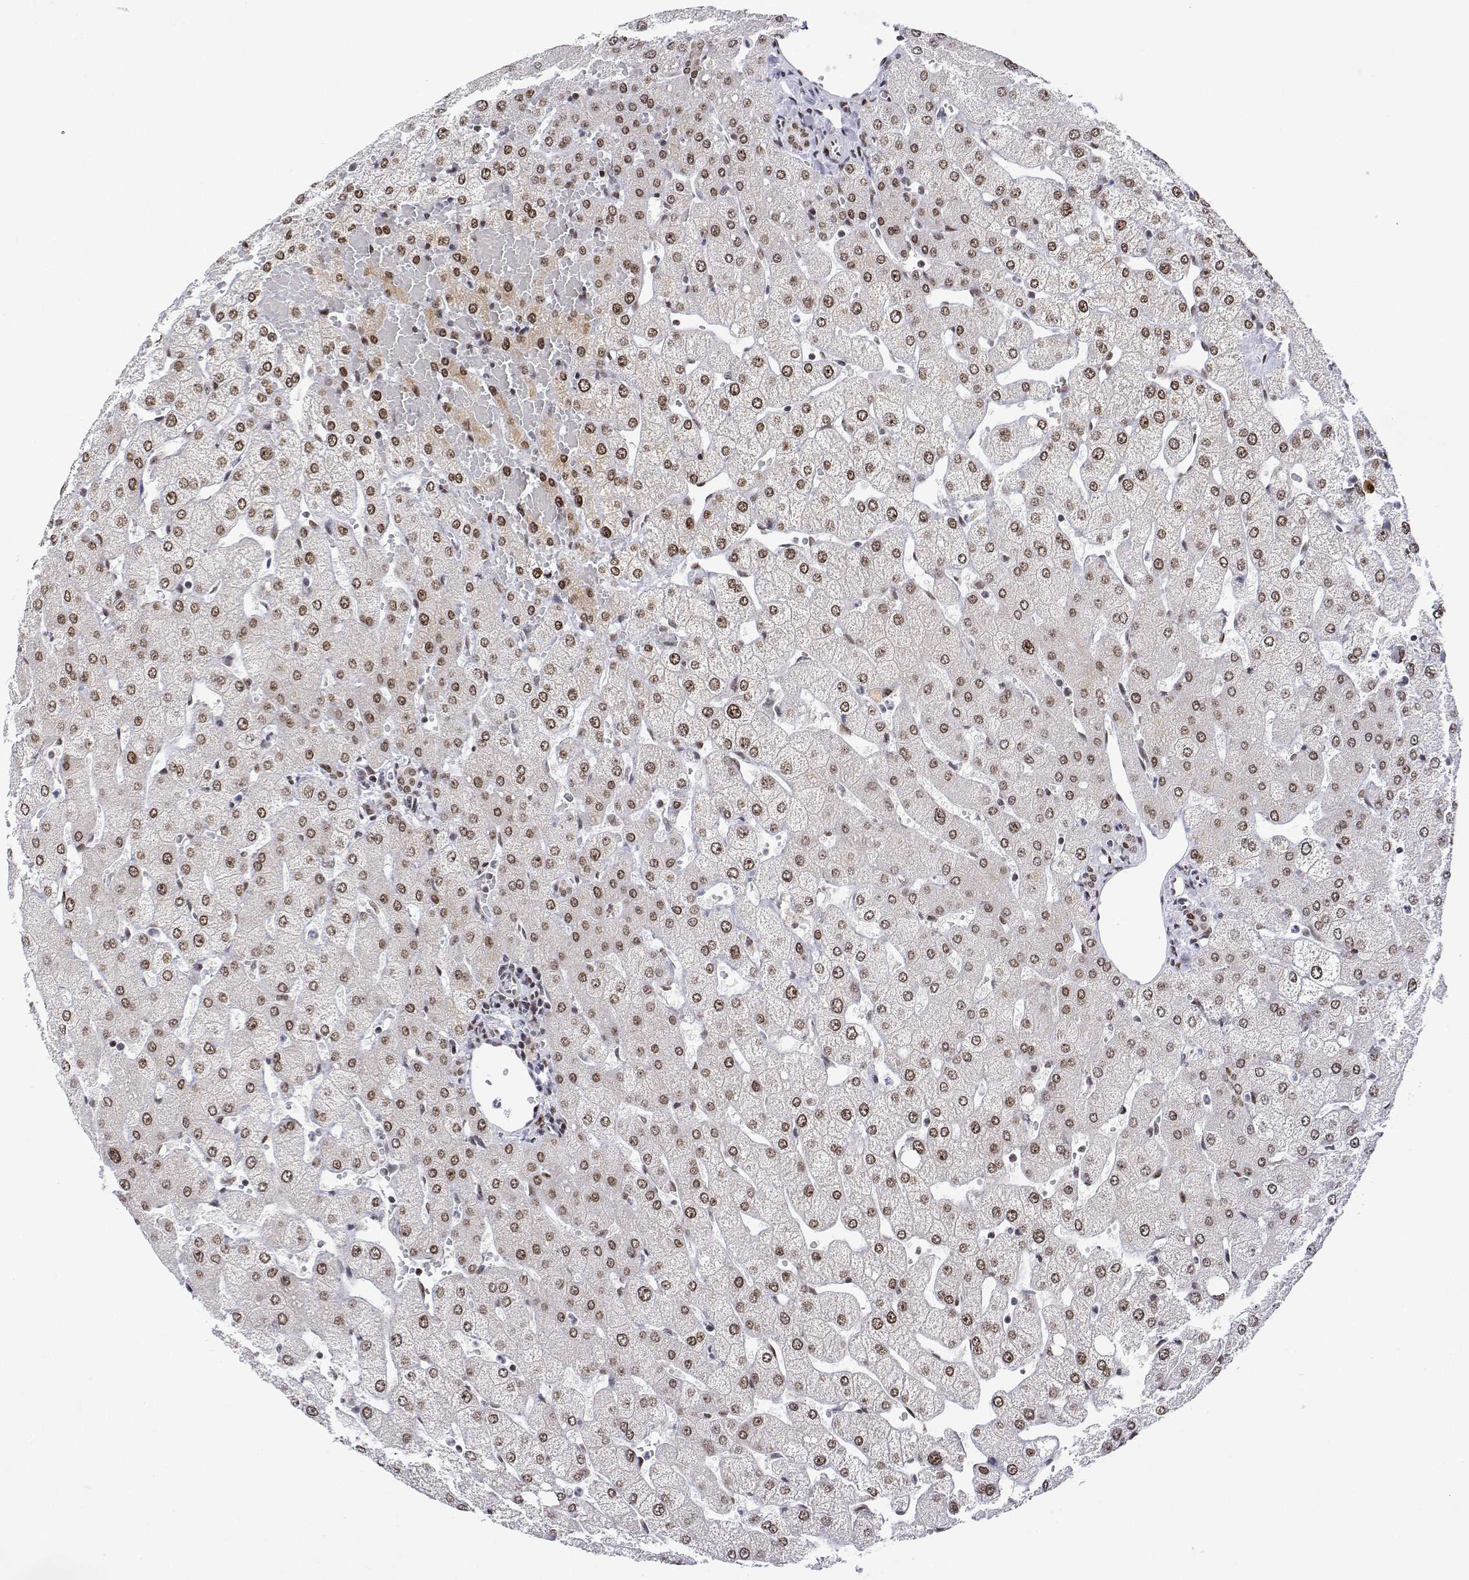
{"staining": {"intensity": "weak", "quantity": "25%-75%", "location": "nuclear"}, "tissue": "liver", "cell_type": "Cholangiocytes", "image_type": "normal", "snomed": [{"axis": "morphology", "description": "Normal tissue, NOS"}, {"axis": "topography", "description": "Liver"}], "caption": "This is a histology image of immunohistochemistry (IHC) staining of normal liver, which shows weak positivity in the nuclear of cholangiocytes.", "gene": "XPC", "patient": {"sex": "female", "age": 54}}